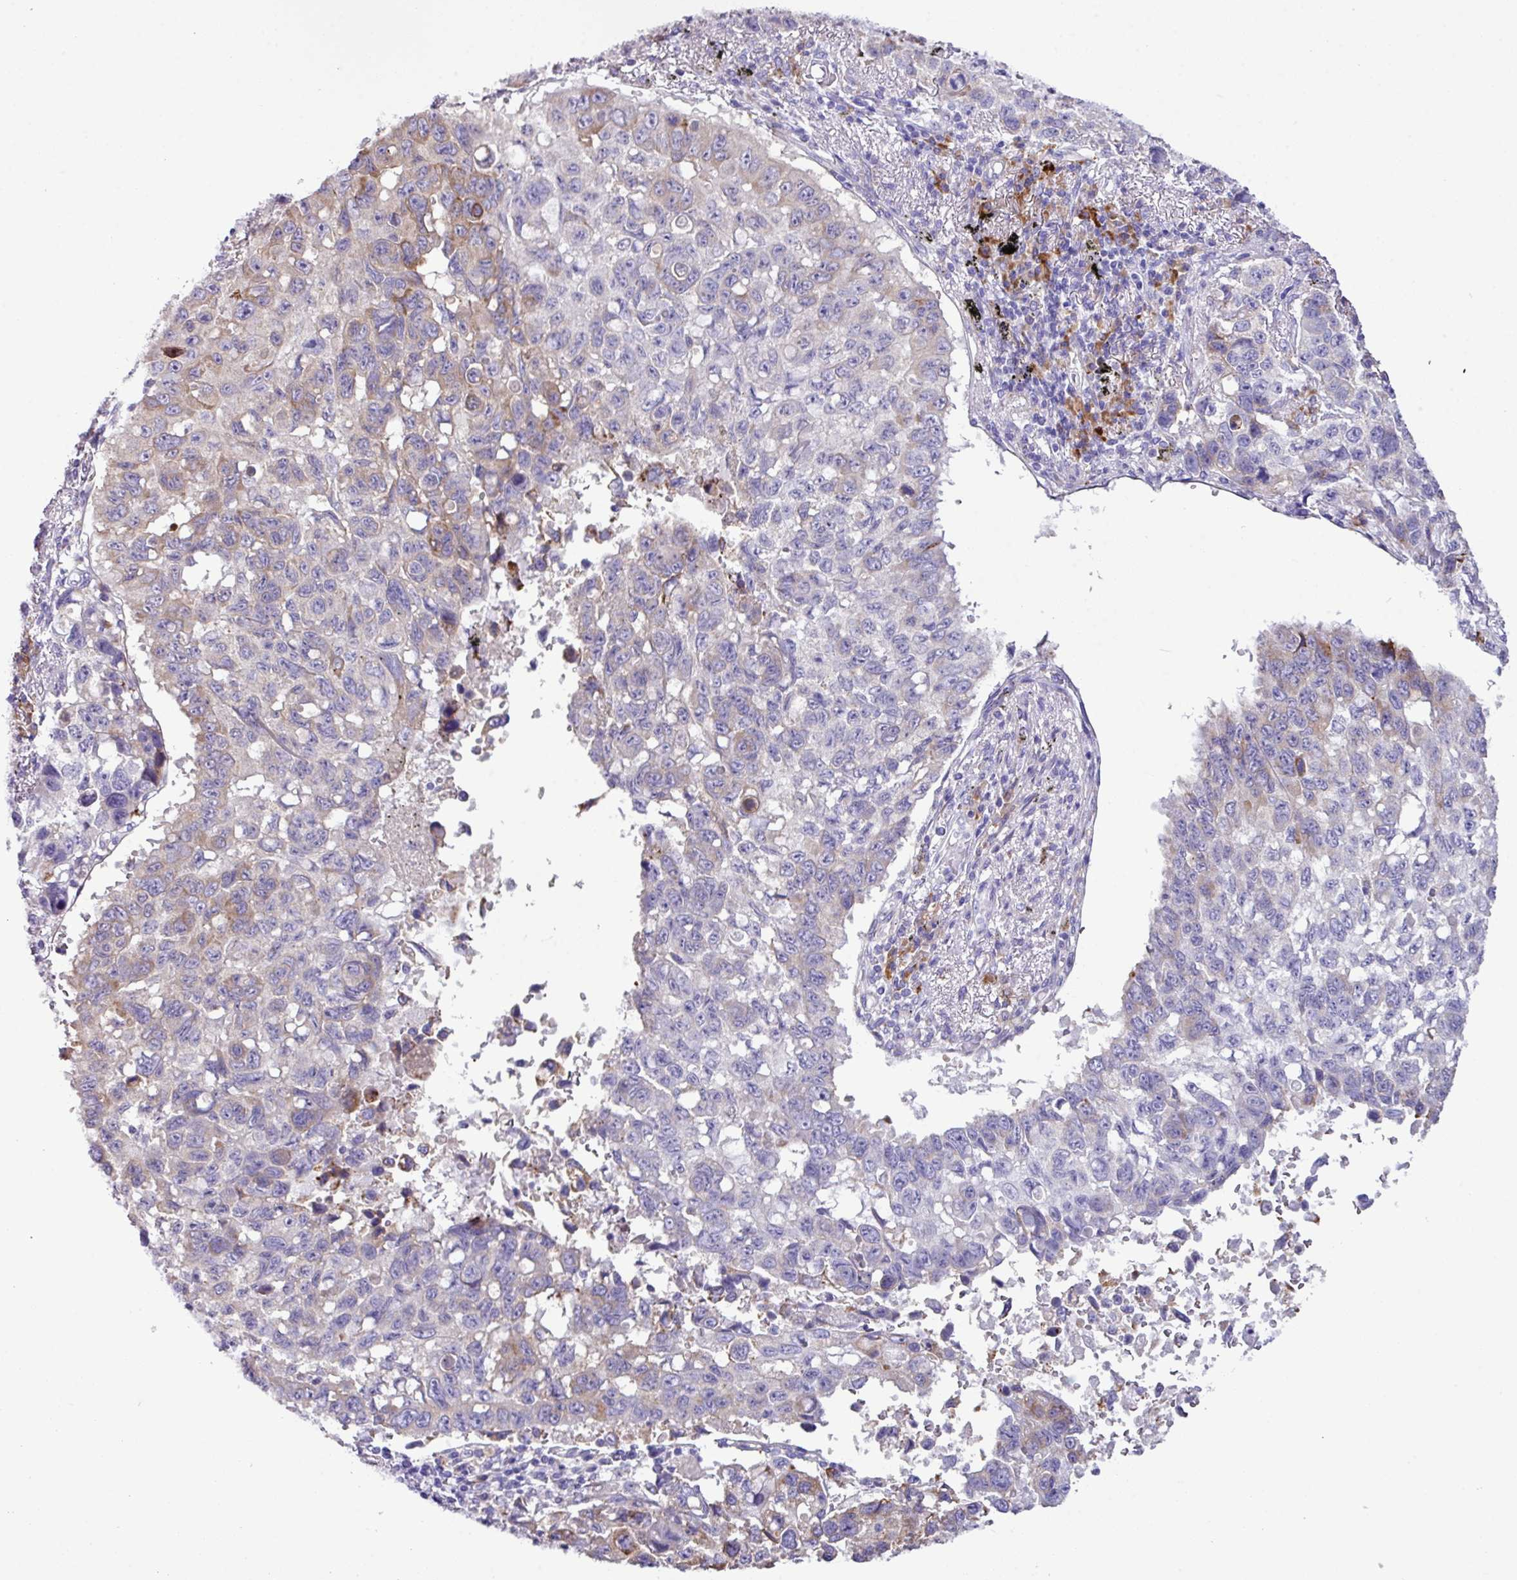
{"staining": {"intensity": "weak", "quantity": "<25%", "location": "cytoplasmic/membranous"}, "tissue": "lung cancer", "cell_type": "Tumor cells", "image_type": "cancer", "snomed": [{"axis": "morphology", "description": "Squamous cell carcinoma, NOS"}, {"axis": "topography", "description": "Lung"}], "caption": "IHC of lung squamous cell carcinoma demonstrates no staining in tumor cells.", "gene": "RGS21", "patient": {"sex": "male", "age": 60}}